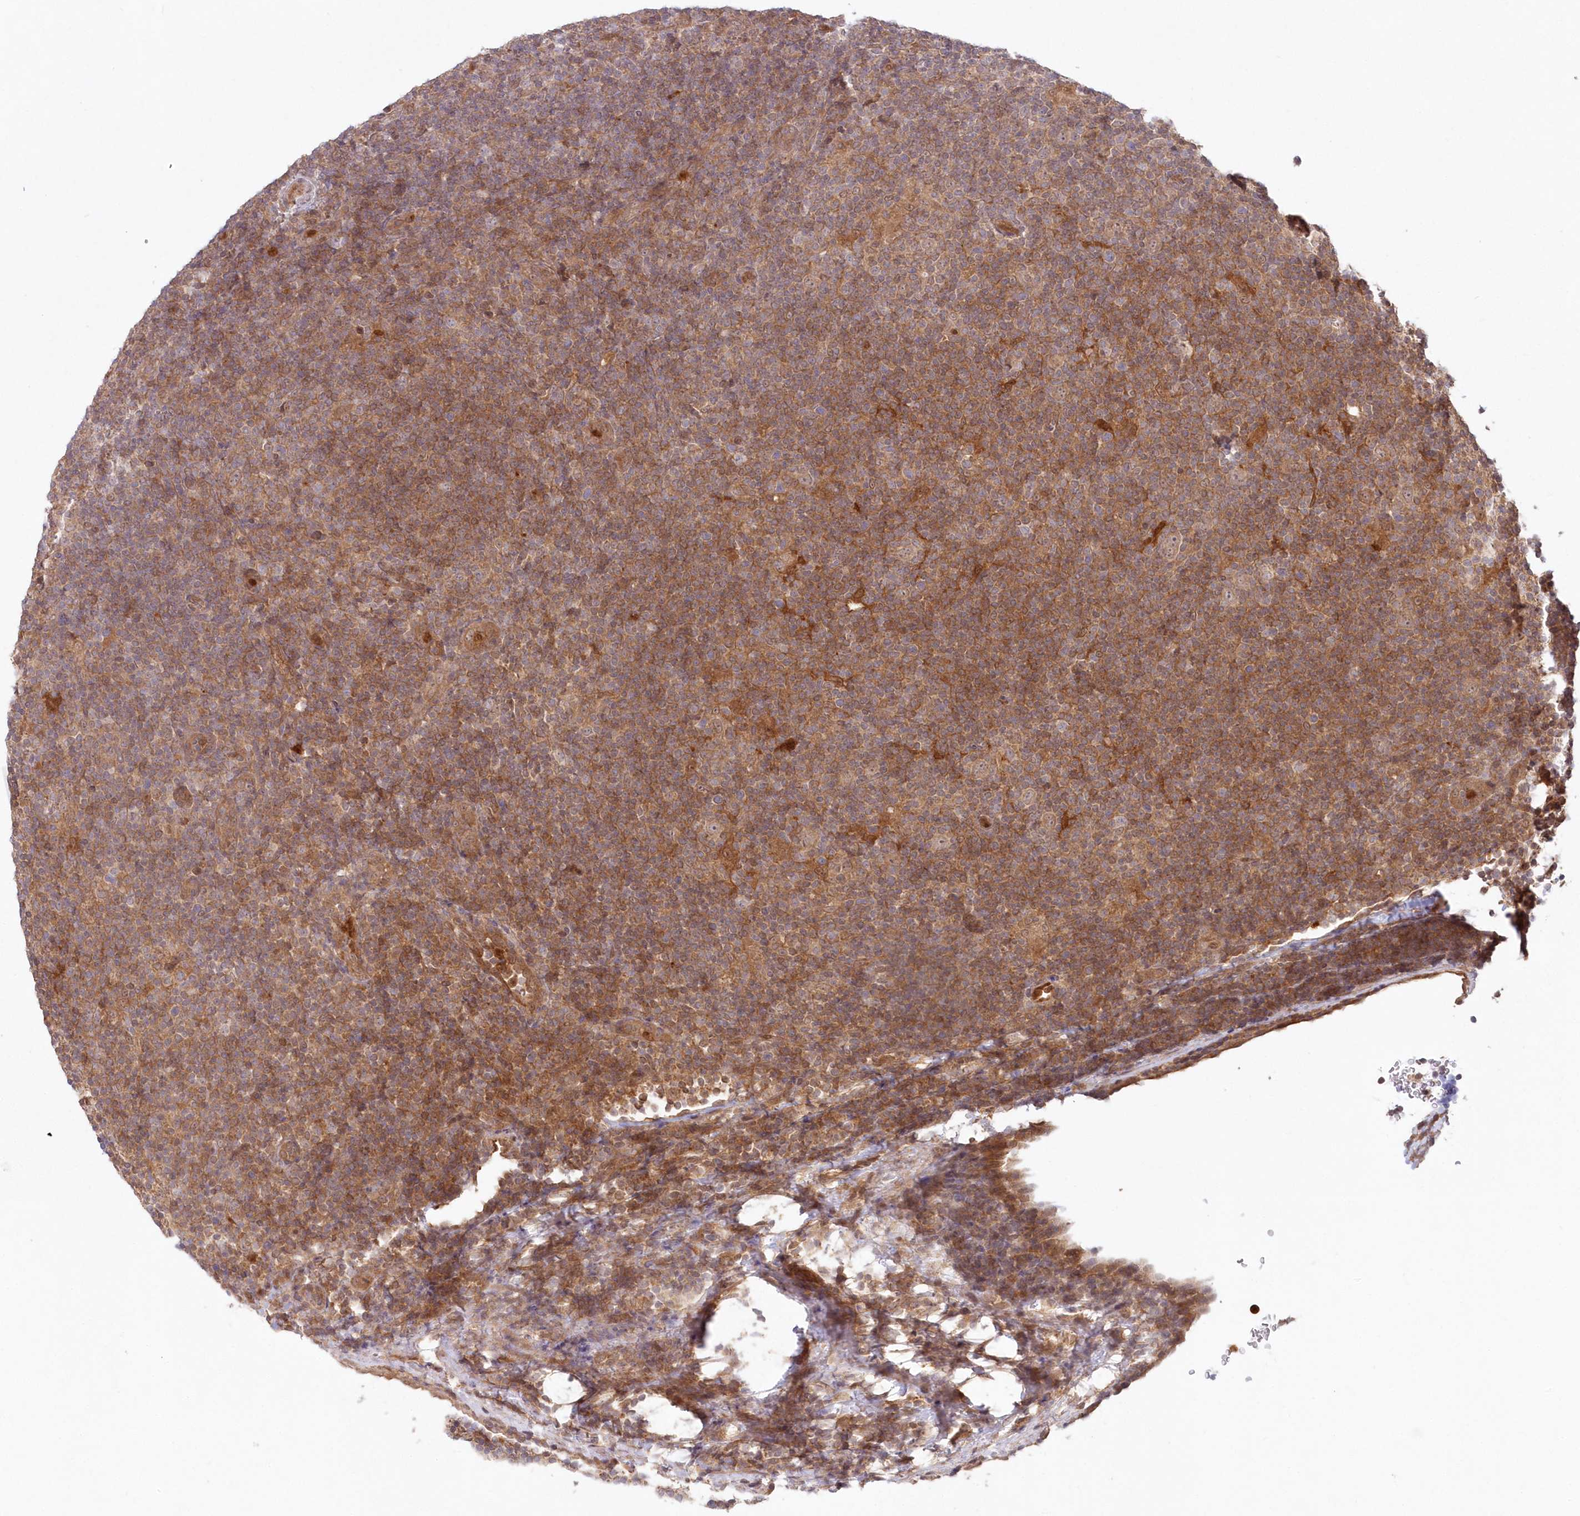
{"staining": {"intensity": "weak", "quantity": ">75%", "location": "cytoplasmic/membranous"}, "tissue": "lymphoma", "cell_type": "Tumor cells", "image_type": "cancer", "snomed": [{"axis": "morphology", "description": "Hodgkin's disease, NOS"}, {"axis": "topography", "description": "Lymph node"}], "caption": "Brown immunohistochemical staining in human lymphoma demonstrates weak cytoplasmic/membranous positivity in about >75% of tumor cells. (DAB (3,3'-diaminobenzidine) IHC with brightfield microscopy, high magnification).", "gene": "GBE1", "patient": {"sex": "female", "age": 57}}